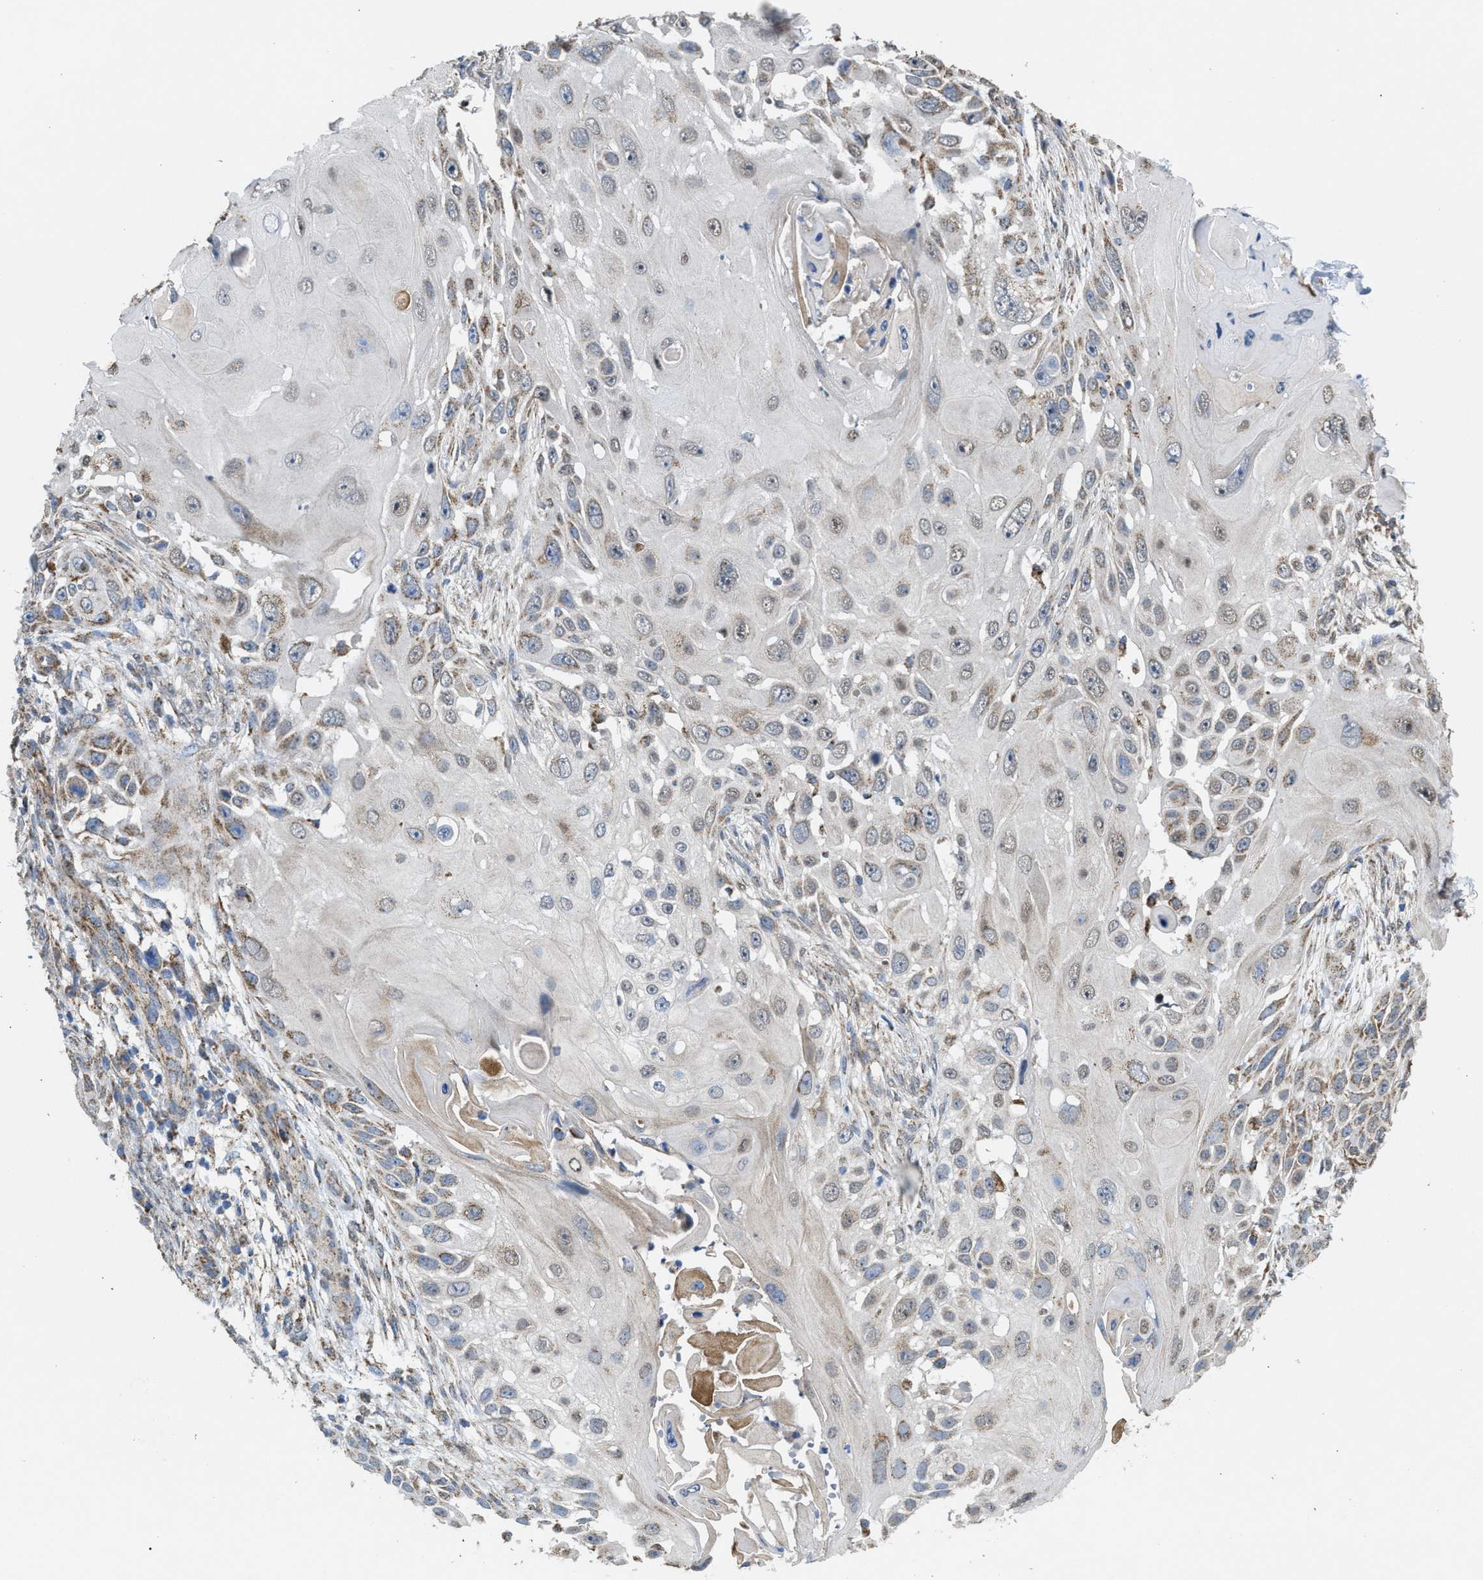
{"staining": {"intensity": "weak", "quantity": "25%-75%", "location": "cytoplasmic/membranous"}, "tissue": "skin cancer", "cell_type": "Tumor cells", "image_type": "cancer", "snomed": [{"axis": "morphology", "description": "Squamous cell carcinoma, NOS"}, {"axis": "topography", "description": "Skin"}], "caption": "Protein staining reveals weak cytoplasmic/membranous expression in approximately 25%-75% of tumor cells in squamous cell carcinoma (skin).", "gene": "TACO1", "patient": {"sex": "female", "age": 44}}